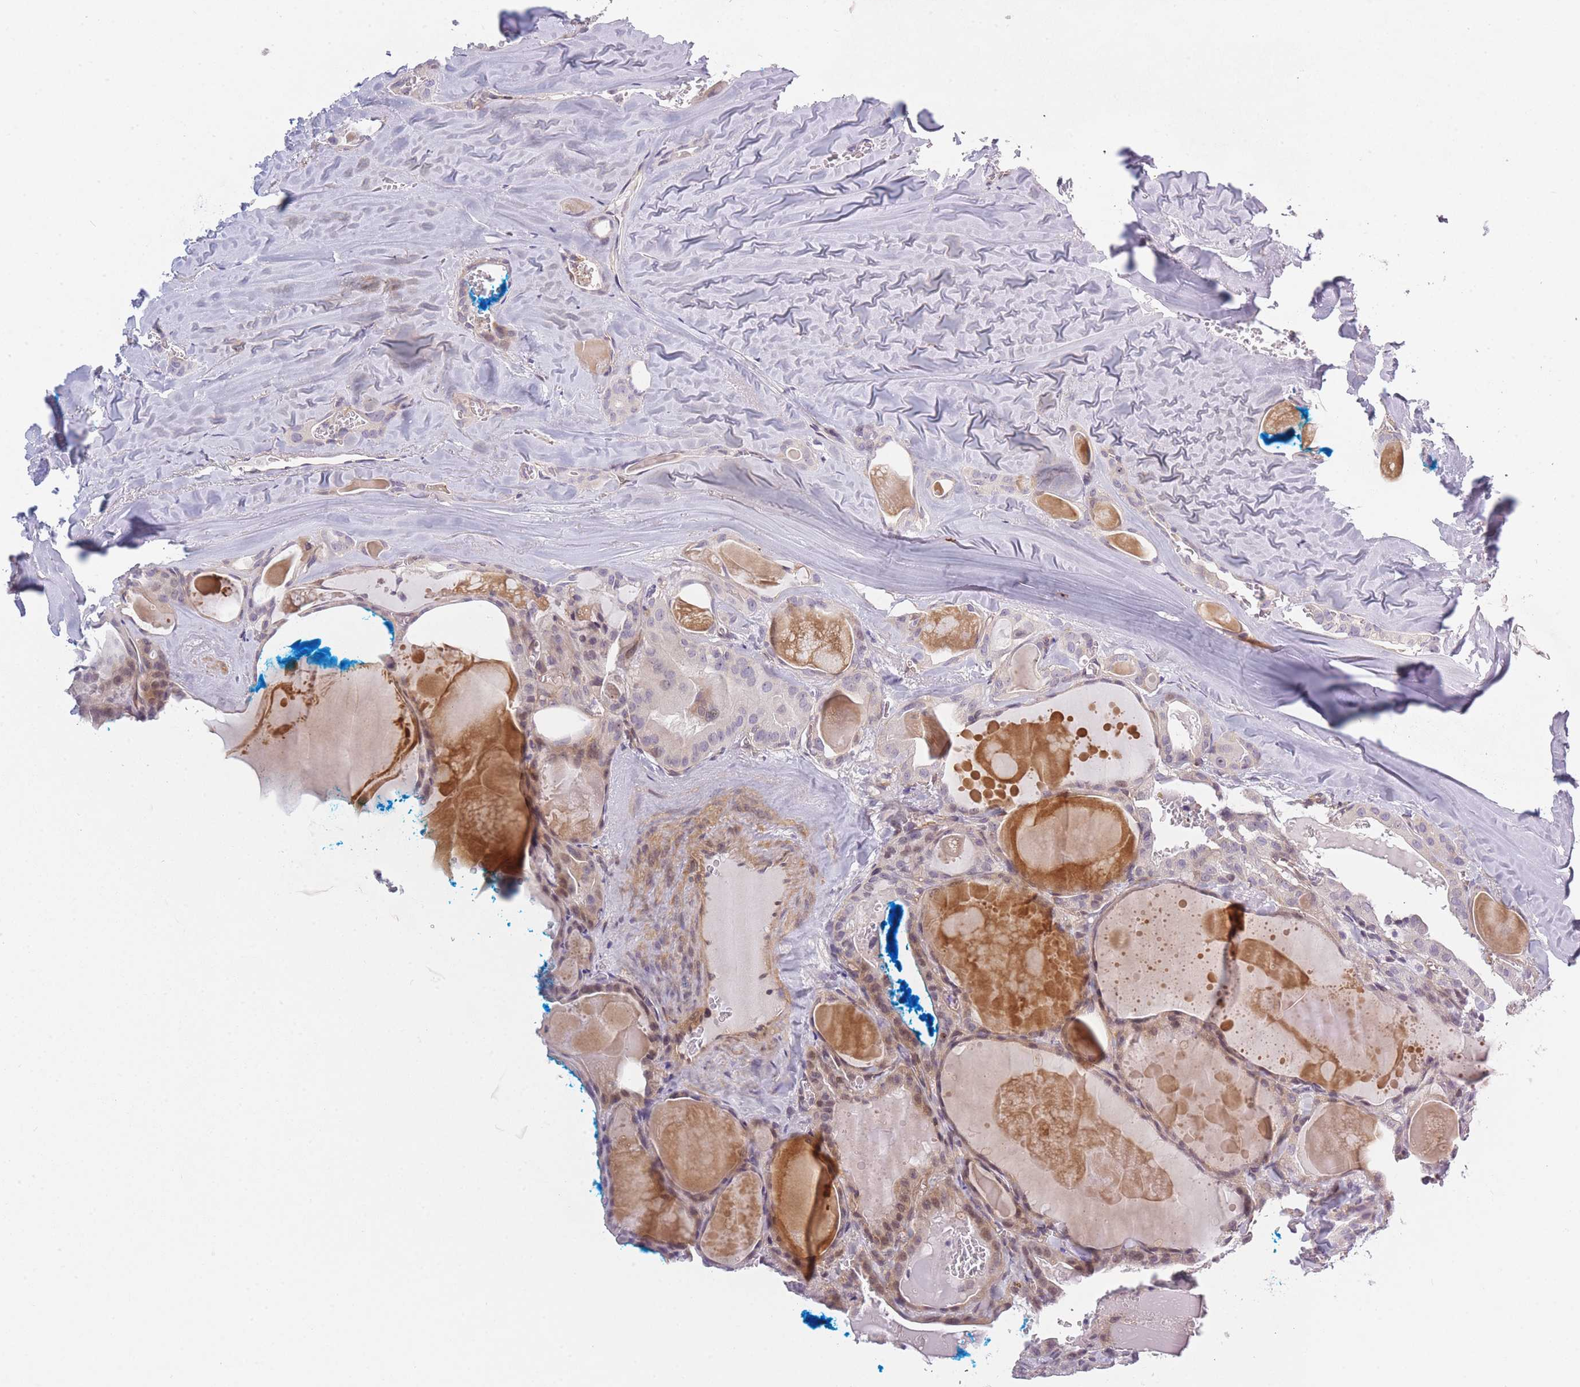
{"staining": {"intensity": "weak", "quantity": "<25%", "location": "cytoplasmic/membranous,nuclear"}, "tissue": "thyroid cancer", "cell_type": "Tumor cells", "image_type": "cancer", "snomed": [{"axis": "morphology", "description": "Papillary adenocarcinoma, NOS"}, {"axis": "topography", "description": "Thyroid gland"}], "caption": "DAB immunohistochemical staining of human papillary adenocarcinoma (thyroid) exhibits no significant expression in tumor cells.", "gene": "SLC7A6", "patient": {"sex": "male", "age": 52}}